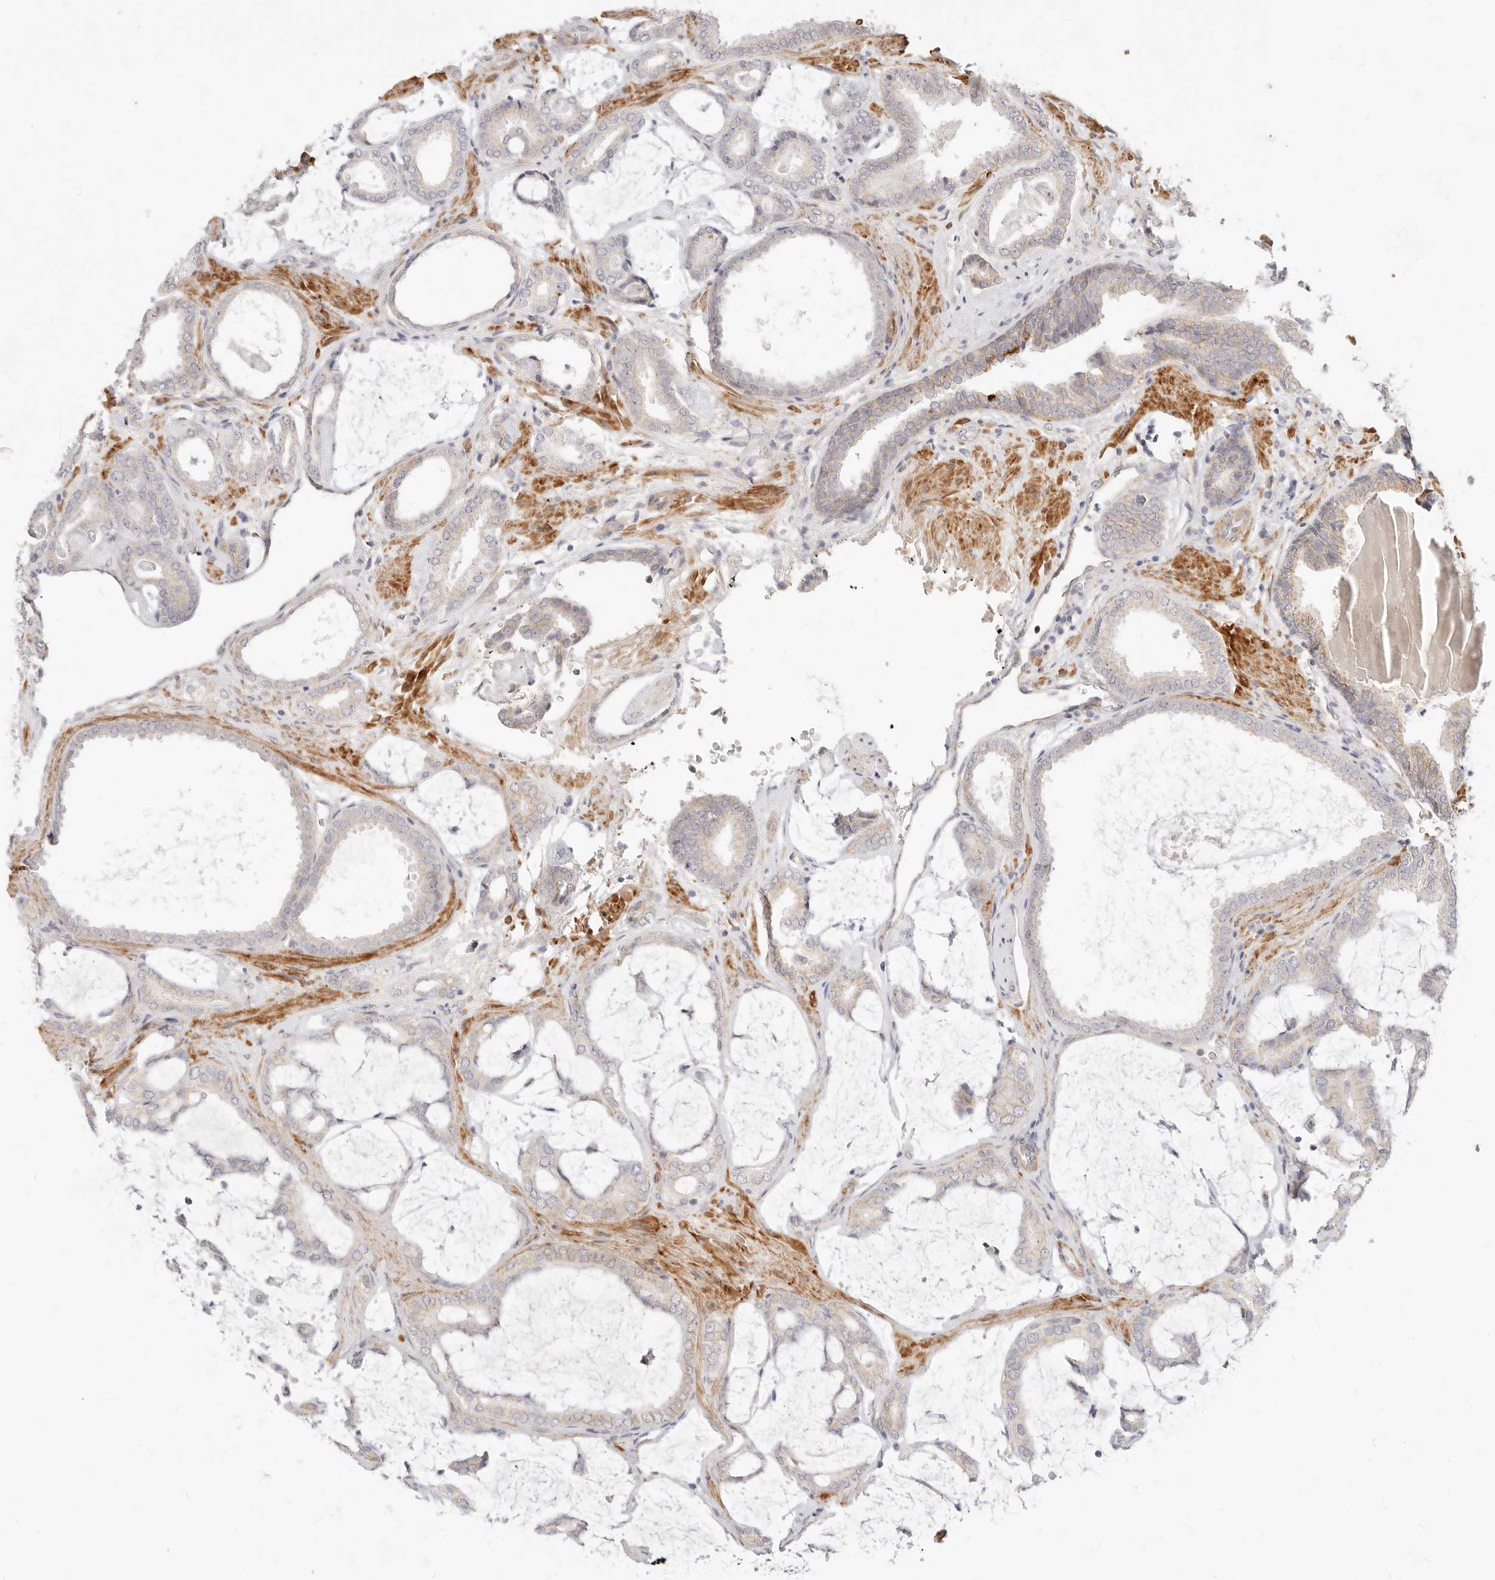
{"staining": {"intensity": "weak", "quantity": "25%-75%", "location": "cytoplasmic/membranous"}, "tissue": "prostate cancer", "cell_type": "Tumor cells", "image_type": "cancer", "snomed": [{"axis": "morphology", "description": "Adenocarcinoma, Low grade"}, {"axis": "topography", "description": "Prostate"}], "caption": "Immunohistochemistry staining of prostate cancer (low-grade adenocarcinoma), which shows low levels of weak cytoplasmic/membranous staining in about 25%-75% of tumor cells indicating weak cytoplasmic/membranous protein staining. The staining was performed using DAB (3,3'-diaminobenzidine) (brown) for protein detection and nuclei were counterstained in hematoxylin (blue).", "gene": "UBXN10", "patient": {"sex": "male", "age": 71}}